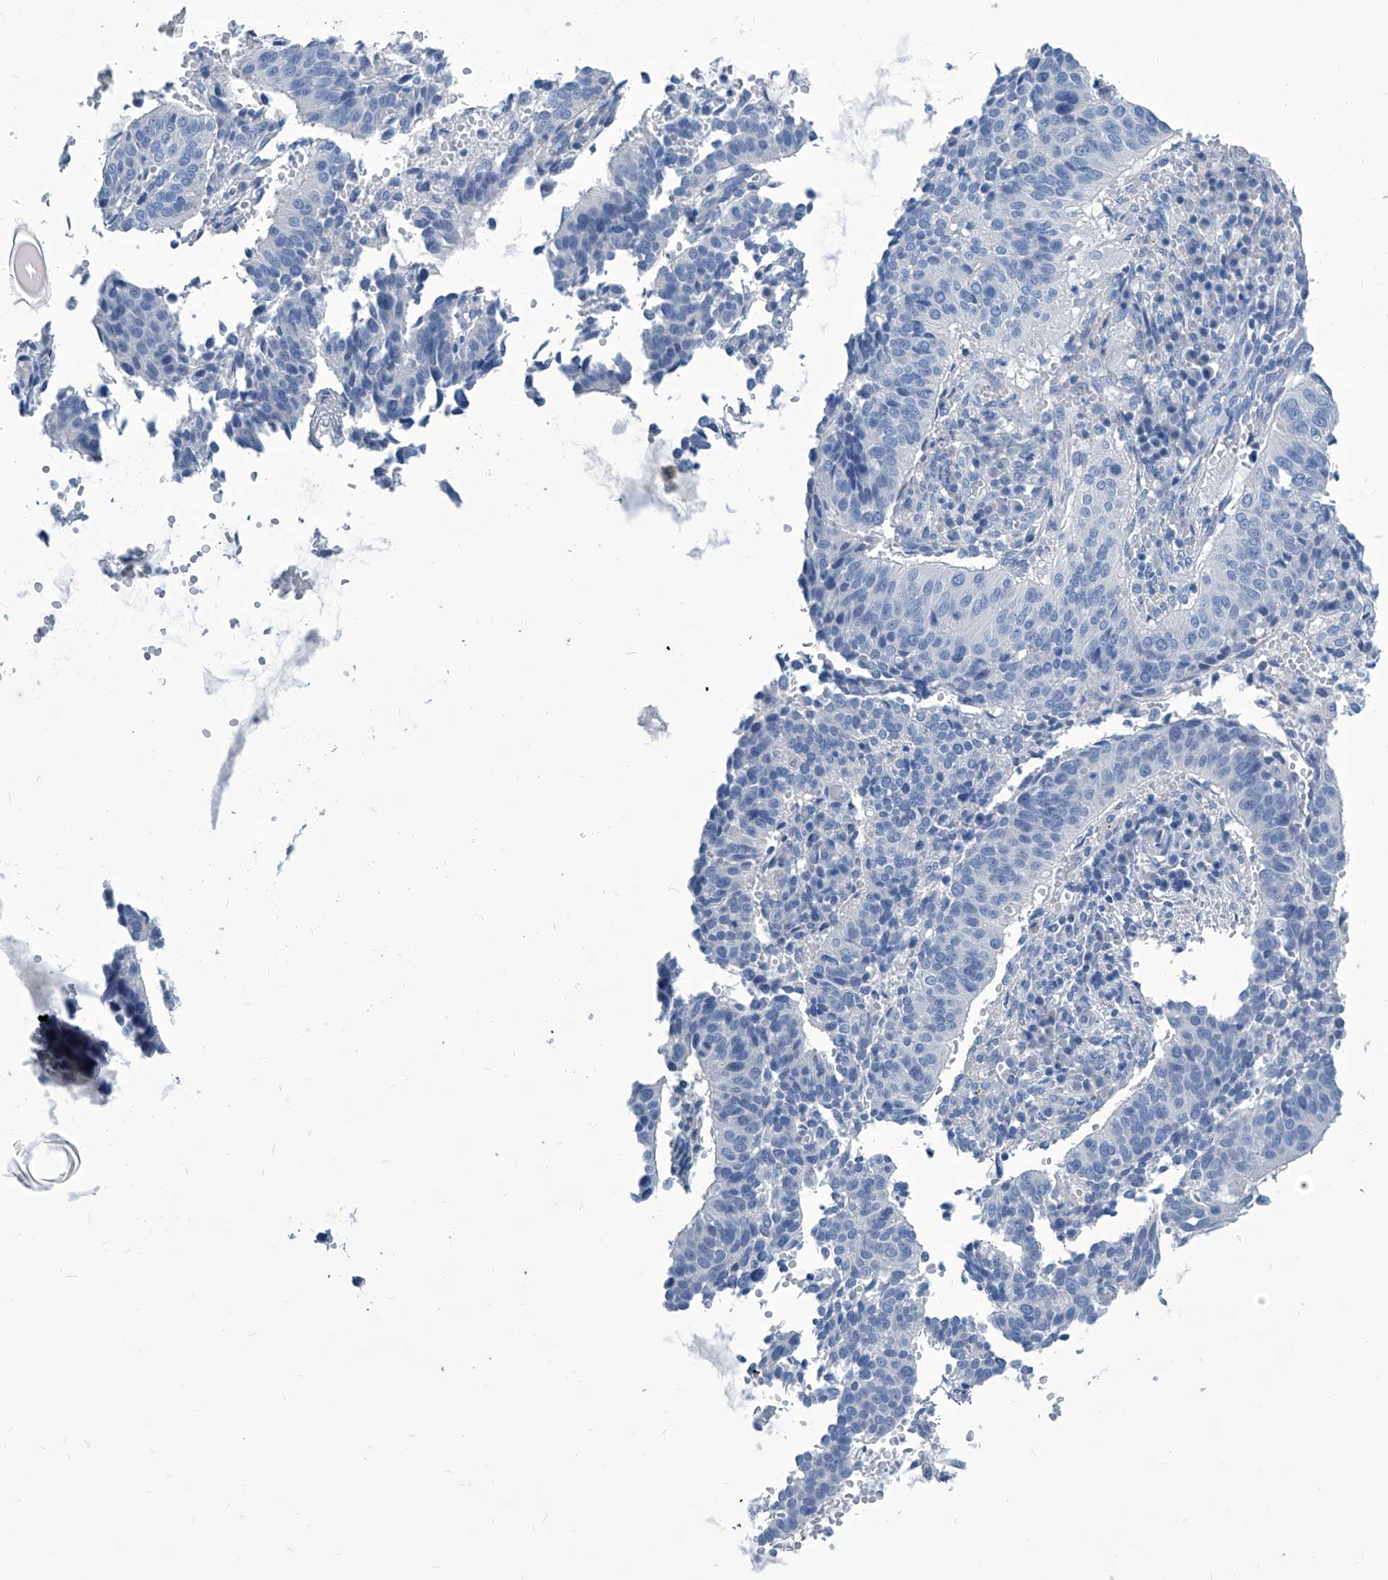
{"staining": {"intensity": "negative", "quantity": "none", "location": "none"}, "tissue": "cervical cancer", "cell_type": "Tumor cells", "image_type": "cancer", "snomed": [{"axis": "morphology", "description": "Normal tissue, NOS"}, {"axis": "morphology", "description": "Squamous cell carcinoma, NOS"}, {"axis": "topography", "description": "Cervix"}], "caption": "Cervical cancer (squamous cell carcinoma) was stained to show a protein in brown. There is no significant positivity in tumor cells.", "gene": "ZNF519", "patient": {"sex": "female", "age": 39}}